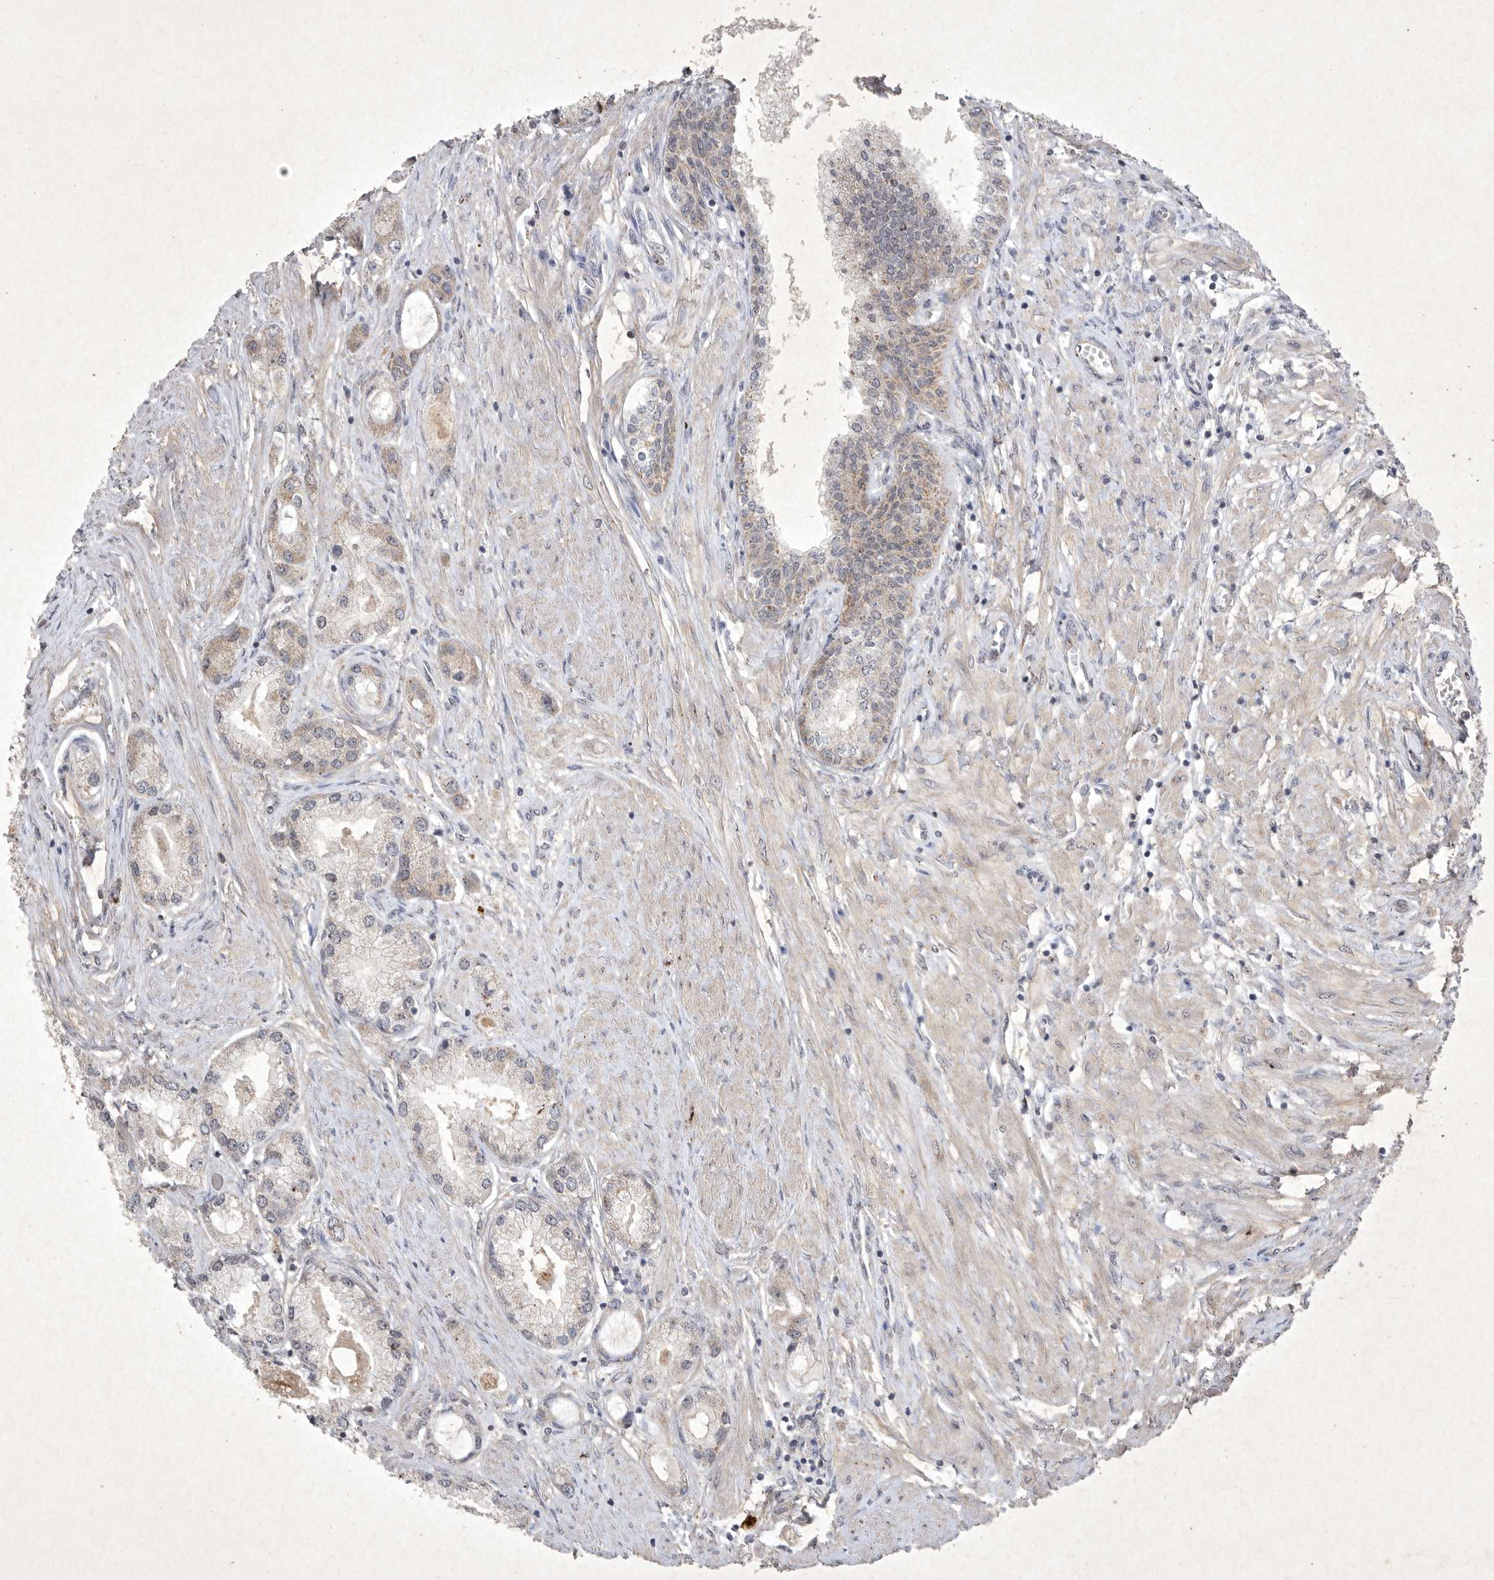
{"staining": {"intensity": "negative", "quantity": "none", "location": "none"}, "tissue": "prostate cancer", "cell_type": "Tumor cells", "image_type": "cancer", "snomed": [{"axis": "morphology", "description": "Adenocarcinoma, Low grade"}, {"axis": "topography", "description": "Prostate"}], "caption": "Immunohistochemistry (IHC) micrograph of human prostate cancer stained for a protein (brown), which displays no positivity in tumor cells.", "gene": "DDR1", "patient": {"sex": "male", "age": 62}}